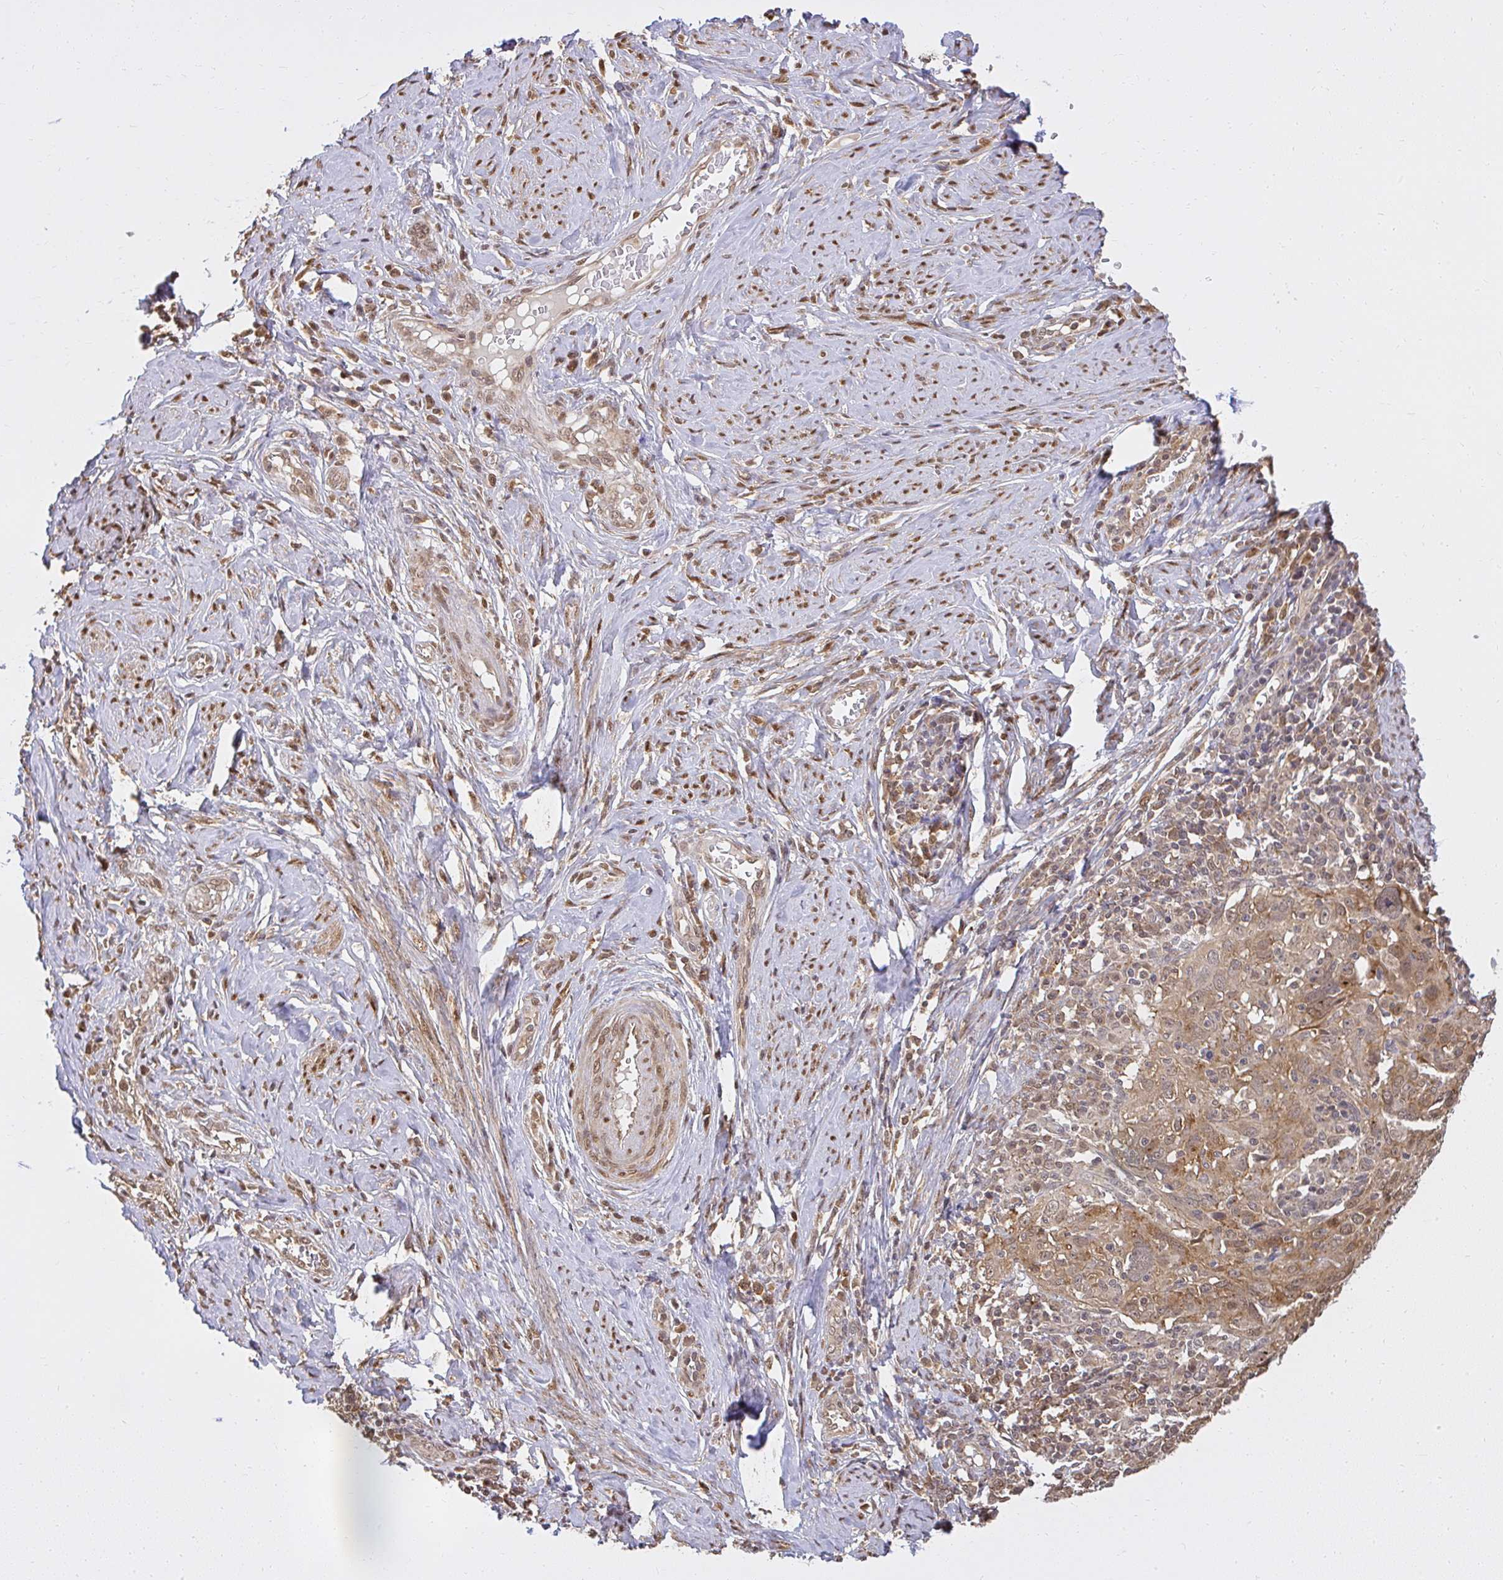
{"staining": {"intensity": "moderate", "quantity": ">75%", "location": "cytoplasmic/membranous"}, "tissue": "cervical cancer", "cell_type": "Tumor cells", "image_type": "cancer", "snomed": [{"axis": "morphology", "description": "Normal tissue, NOS"}, {"axis": "morphology", "description": "Squamous cell carcinoma, NOS"}, {"axis": "topography", "description": "Cervix"}], "caption": "IHC of cervical squamous cell carcinoma displays medium levels of moderate cytoplasmic/membranous positivity in approximately >75% of tumor cells.", "gene": "LARS2", "patient": {"sex": "female", "age": 31}}